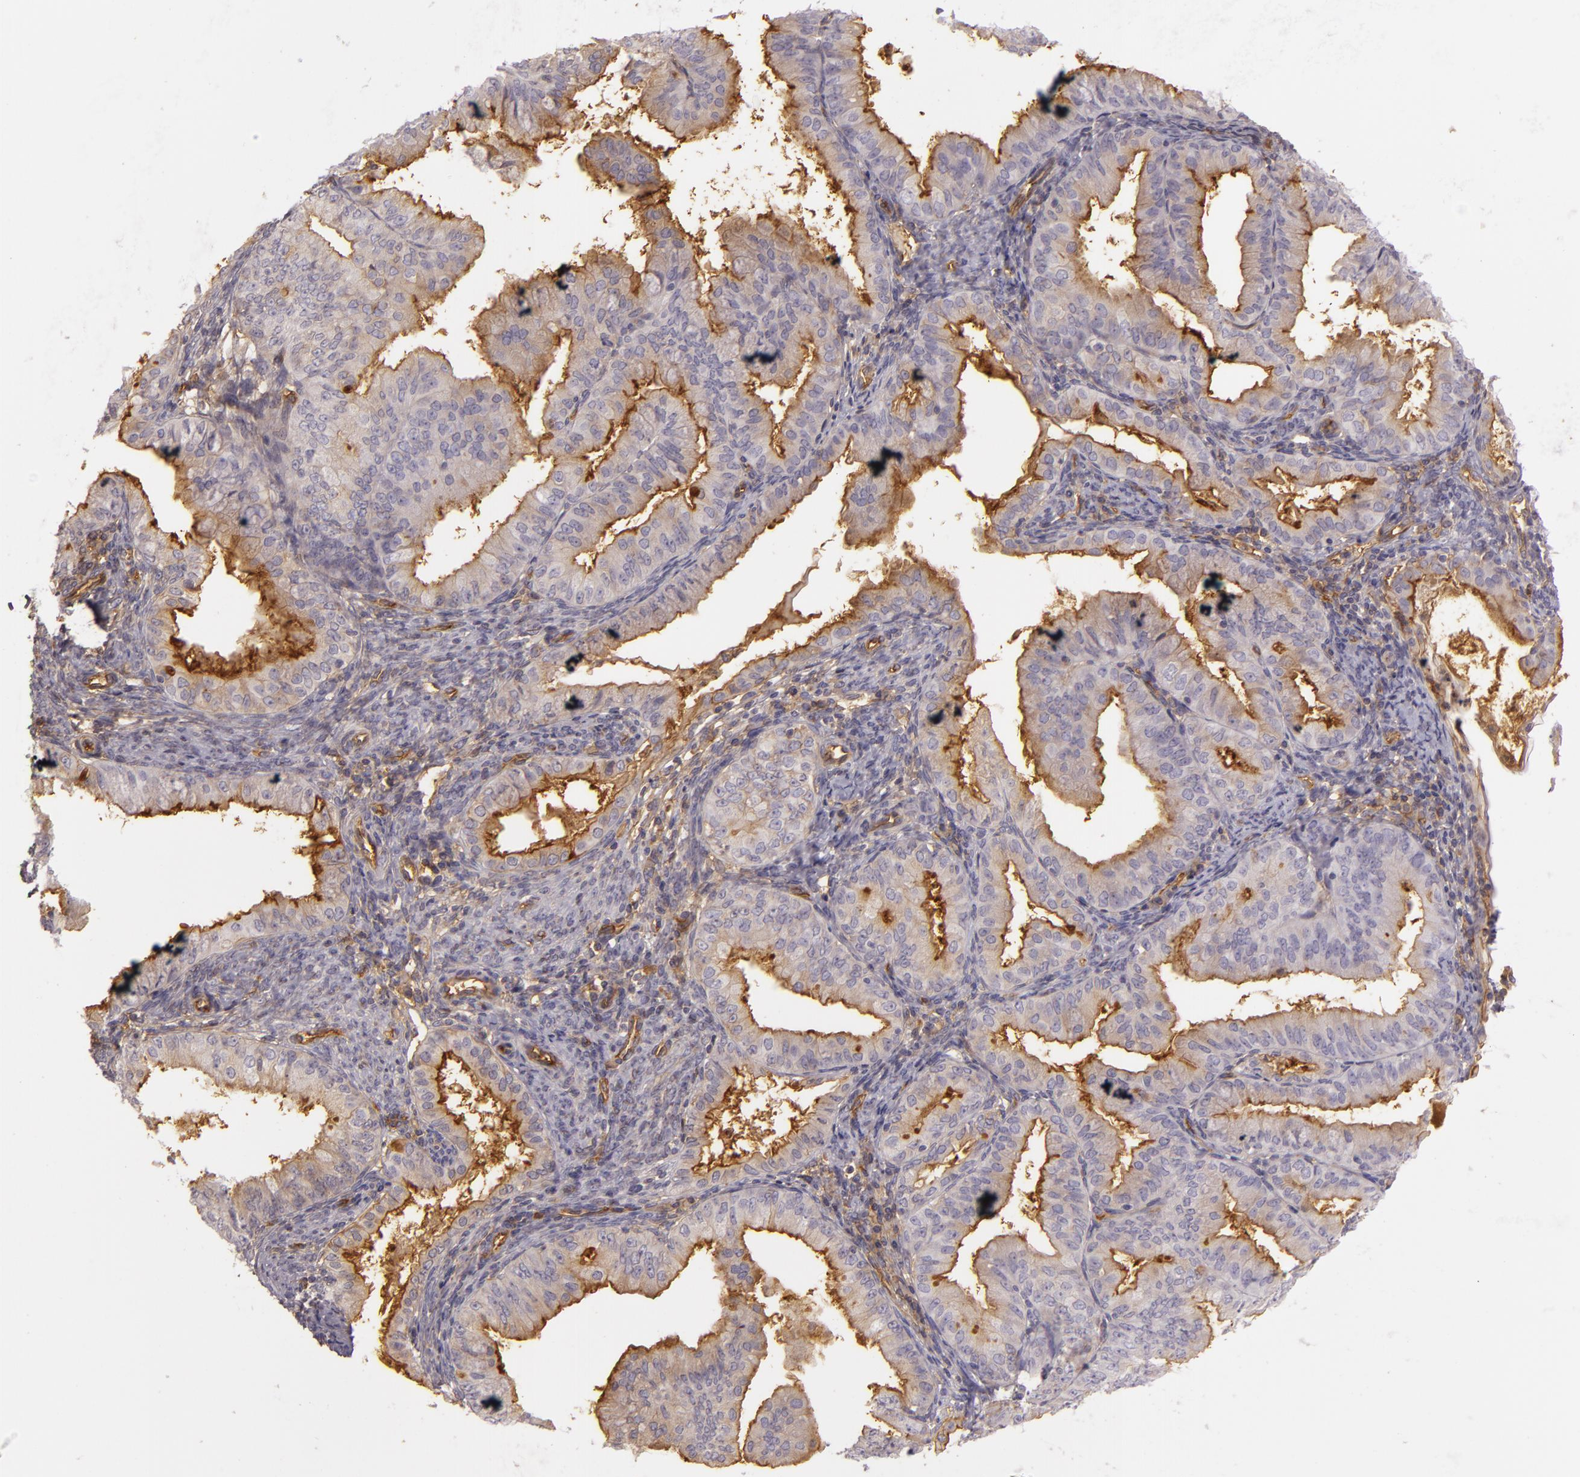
{"staining": {"intensity": "moderate", "quantity": ">75%", "location": "cytoplasmic/membranous"}, "tissue": "endometrial cancer", "cell_type": "Tumor cells", "image_type": "cancer", "snomed": [{"axis": "morphology", "description": "Adenocarcinoma, NOS"}, {"axis": "topography", "description": "Endometrium"}], "caption": "An immunohistochemistry (IHC) photomicrograph of tumor tissue is shown. Protein staining in brown shows moderate cytoplasmic/membranous positivity in adenocarcinoma (endometrial) within tumor cells. The staining was performed using DAB to visualize the protein expression in brown, while the nuclei were stained in blue with hematoxylin (Magnification: 20x).", "gene": "CD59", "patient": {"sex": "female", "age": 76}}